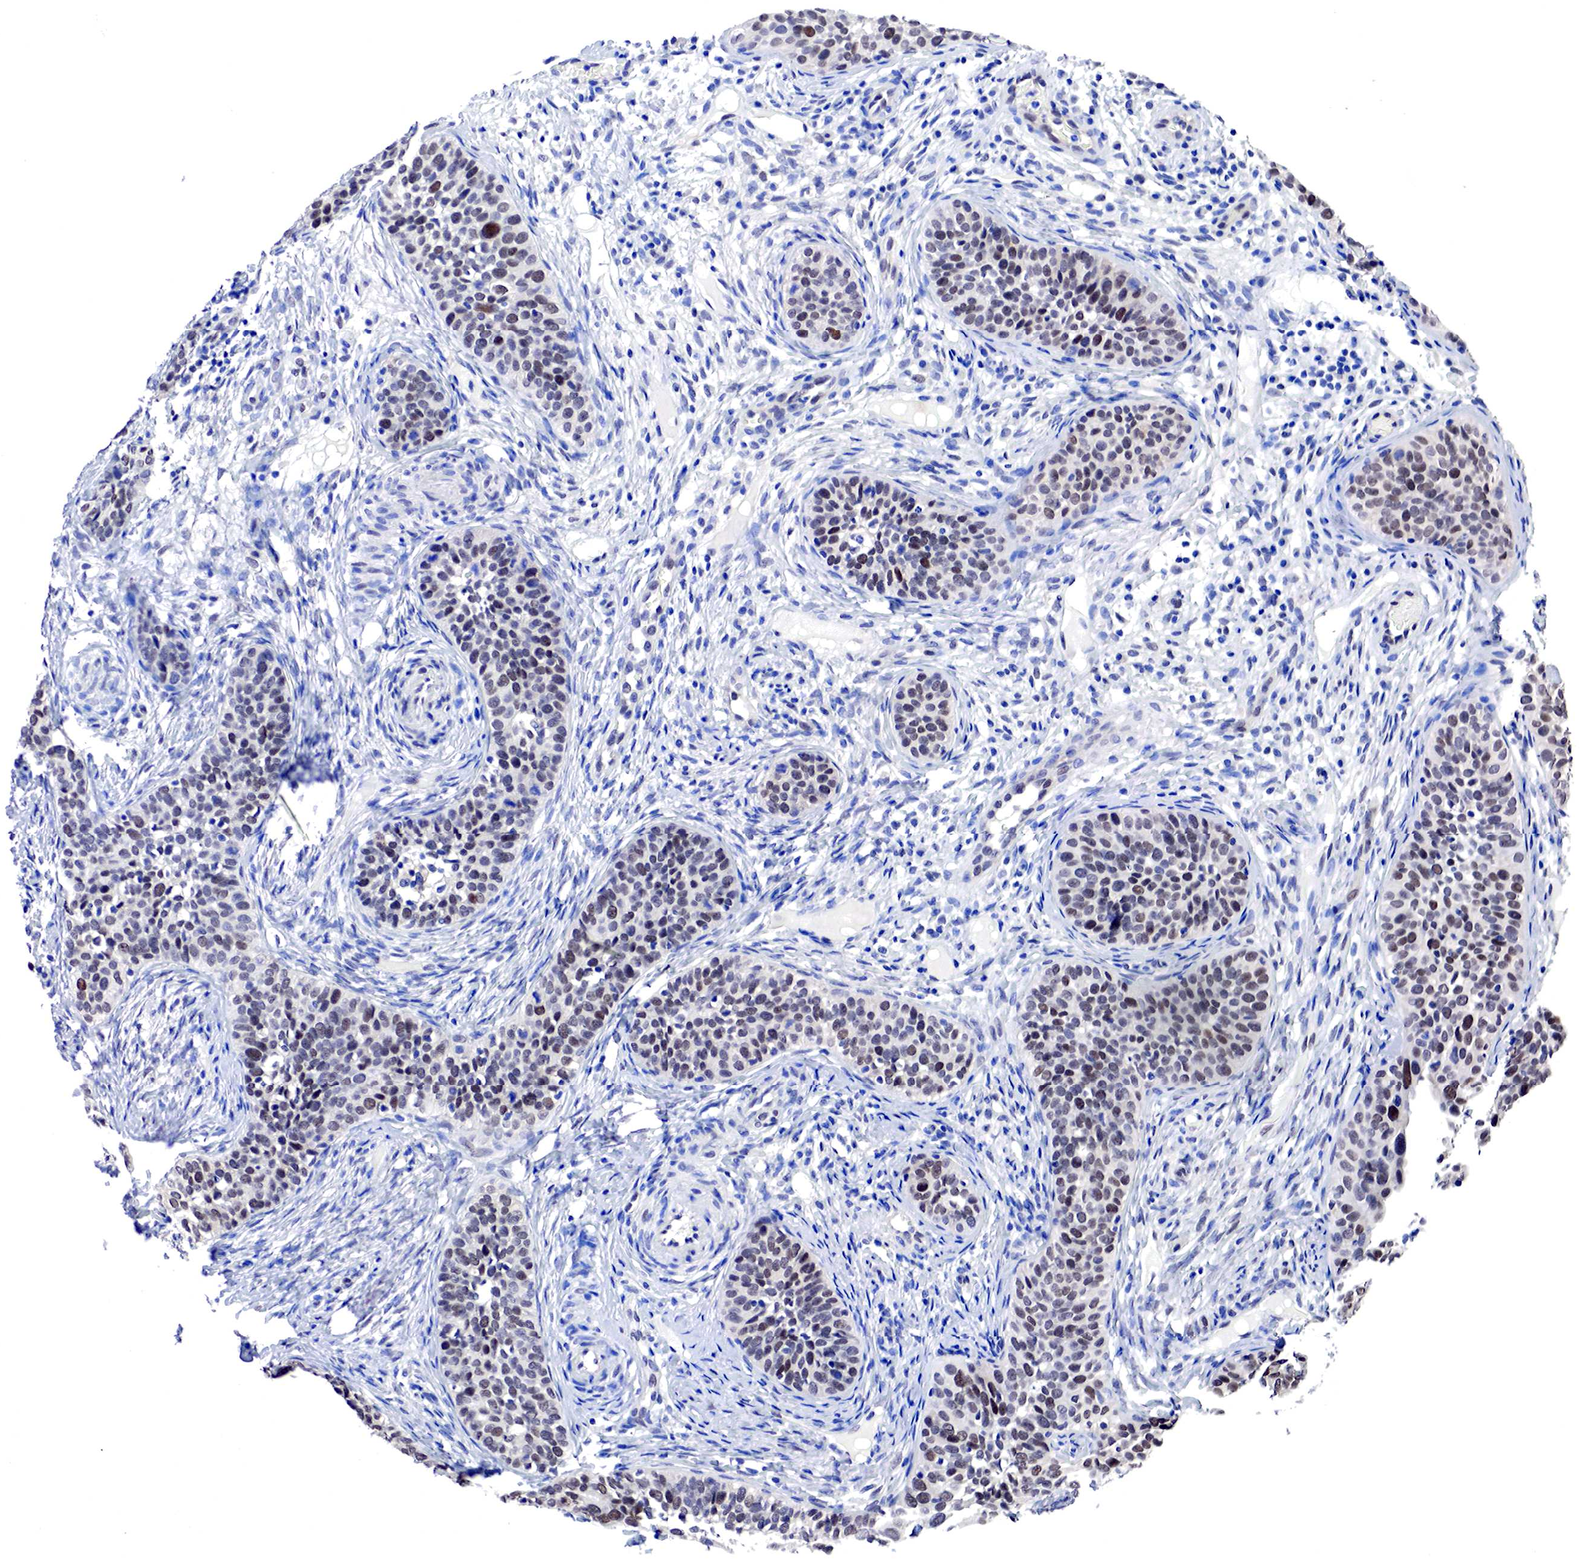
{"staining": {"intensity": "moderate", "quantity": "25%-75%", "location": "nuclear"}, "tissue": "cervical cancer", "cell_type": "Tumor cells", "image_type": "cancer", "snomed": [{"axis": "morphology", "description": "Squamous cell carcinoma, NOS"}, {"axis": "topography", "description": "Cervix"}], "caption": "Human cervical cancer stained for a protein (brown) displays moderate nuclear positive positivity in about 25%-75% of tumor cells.", "gene": "PABIR2", "patient": {"sex": "female", "age": 31}}